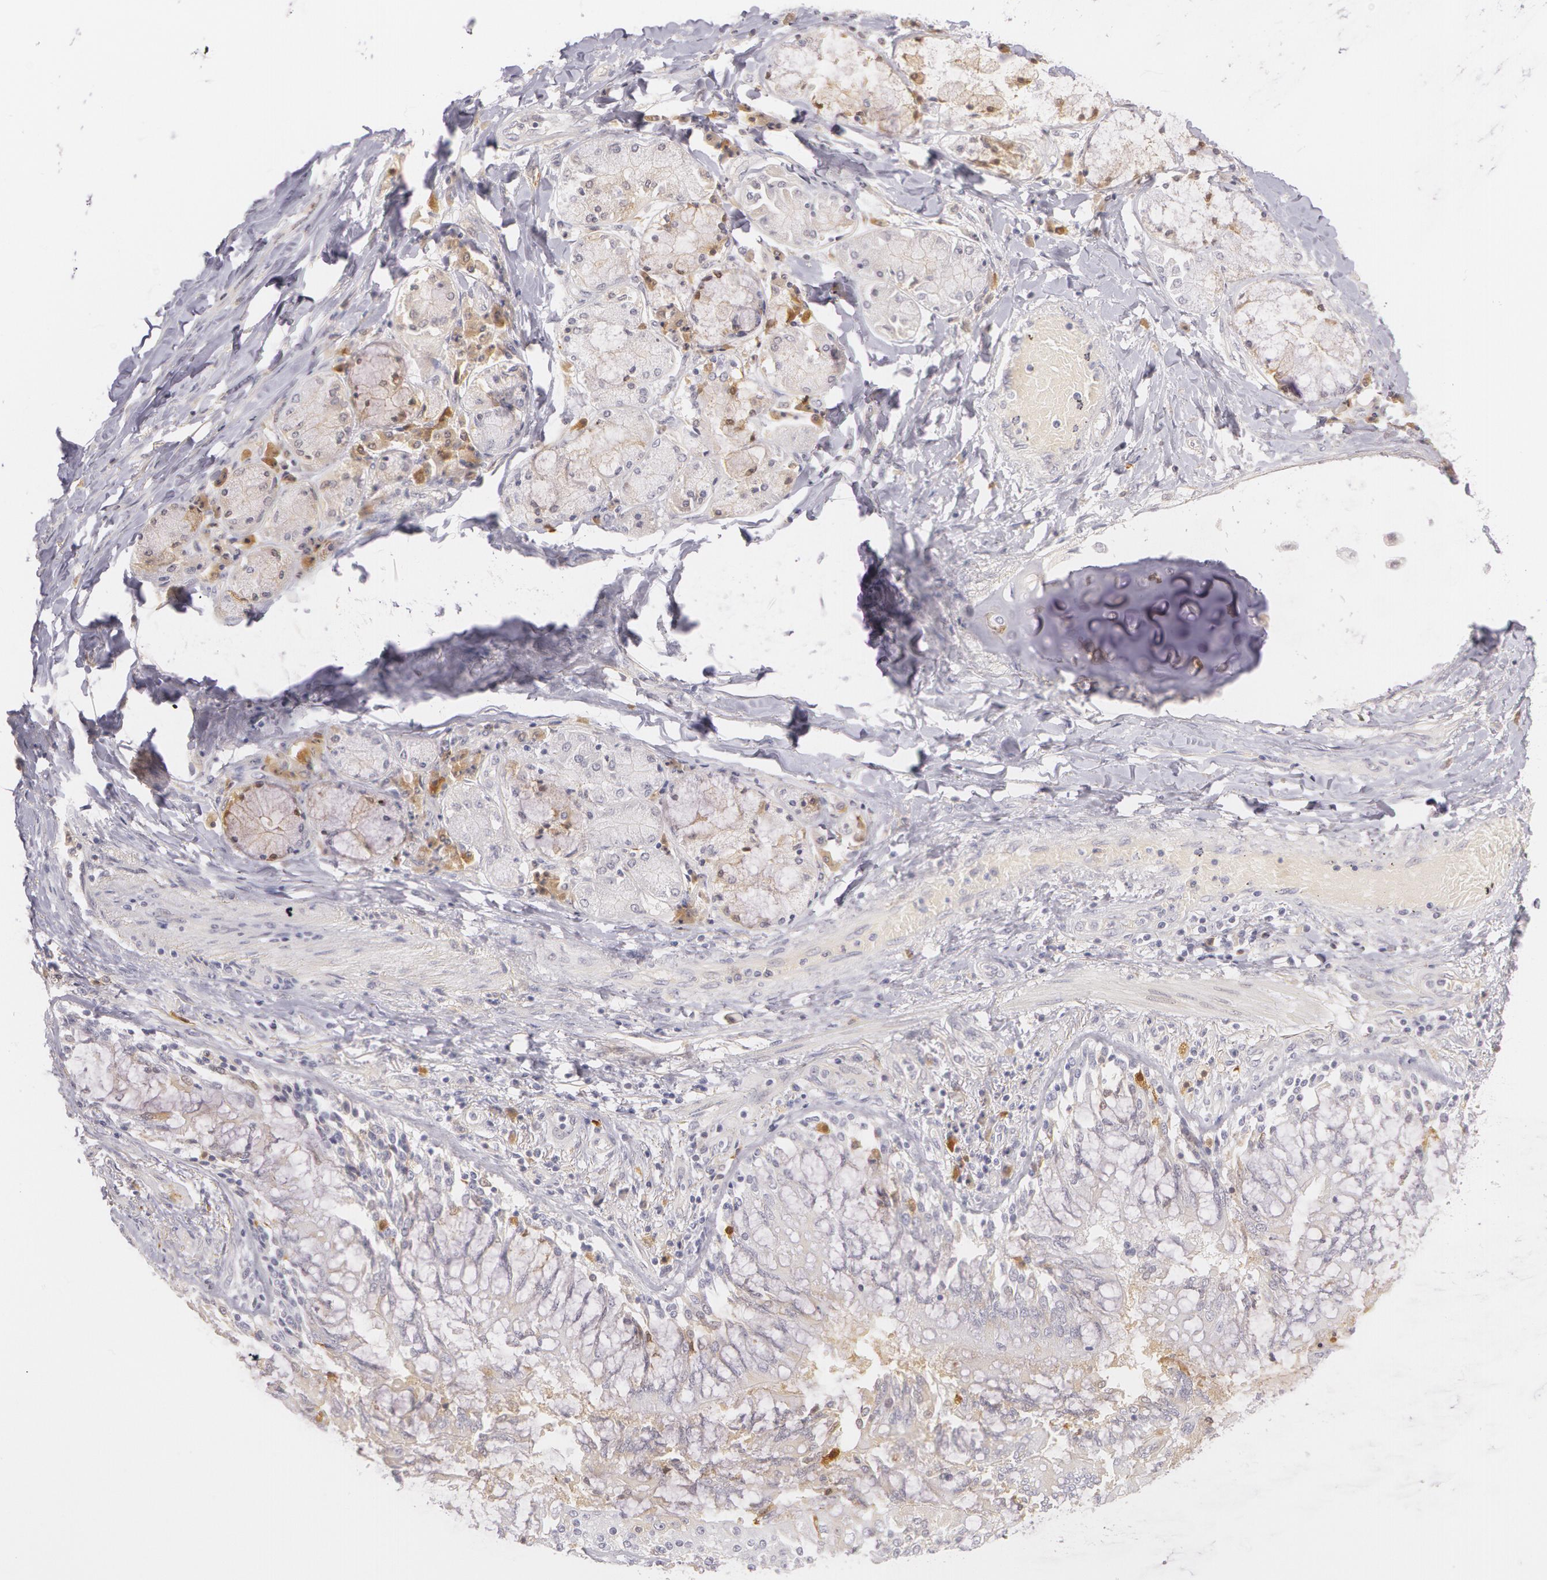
{"staining": {"intensity": "negative", "quantity": "none", "location": "none"}, "tissue": "adipose tissue", "cell_type": "Adipocytes", "image_type": "normal", "snomed": [{"axis": "morphology", "description": "Normal tissue, NOS"}, {"axis": "morphology", "description": "Adenocarcinoma, NOS"}, {"axis": "topography", "description": "Cartilage tissue"}, {"axis": "topography", "description": "Lung"}], "caption": "The IHC image has no significant staining in adipocytes of adipose tissue.", "gene": "LBP", "patient": {"sex": "female", "age": 67}}